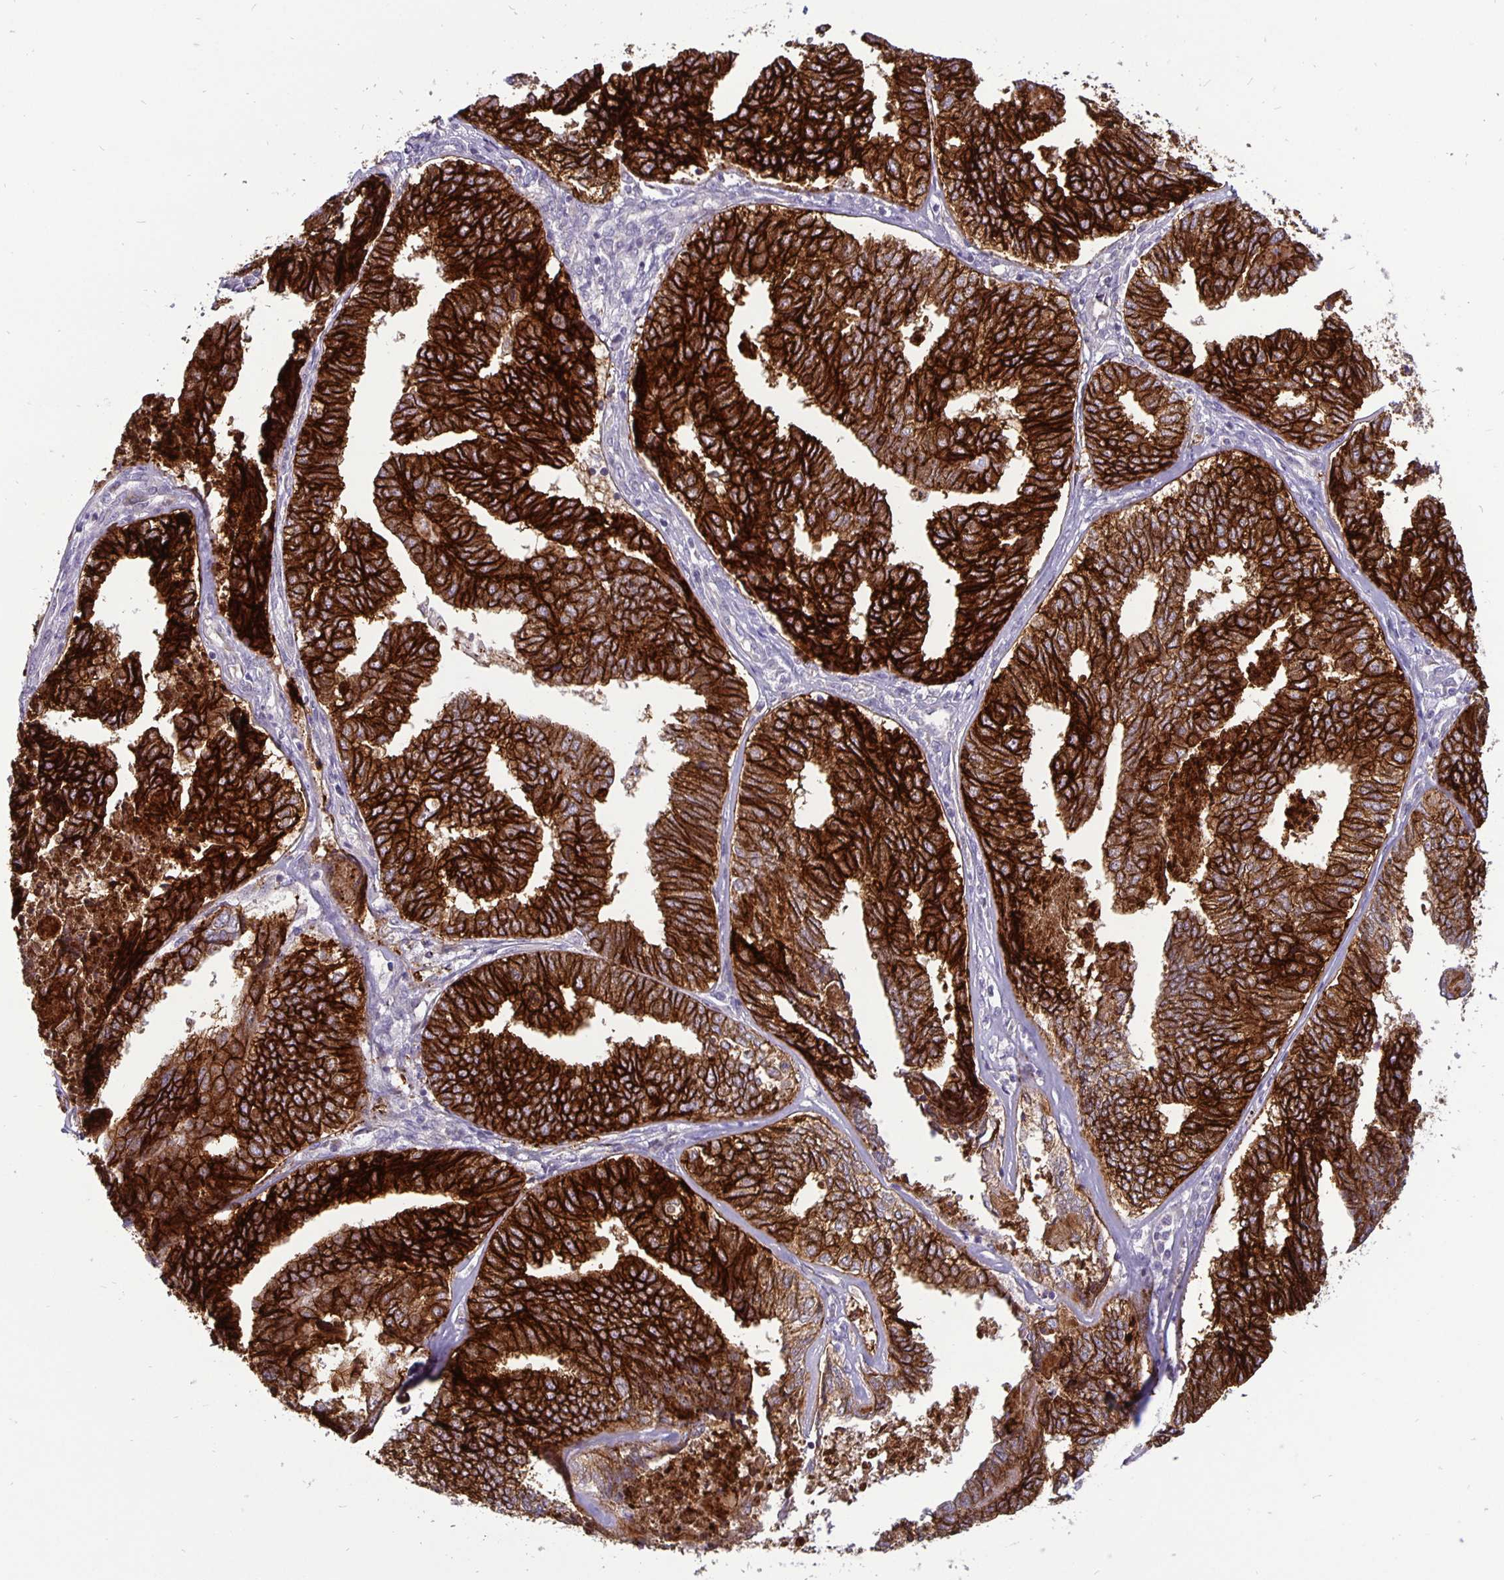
{"staining": {"intensity": "strong", "quantity": ">75%", "location": "cytoplasmic/membranous"}, "tissue": "endometrial cancer", "cell_type": "Tumor cells", "image_type": "cancer", "snomed": [{"axis": "morphology", "description": "Adenocarcinoma, NOS"}, {"axis": "topography", "description": "Endometrium"}], "caption": "Immunohistochemical staining of human adenocarcinoma (endometrial) reveals high levels of strong cytoplasmic/membranous positivity in approximately >75% of tumor cells. Nuclei are stained in blue.", "gene": "ERBB2", "patient": {"sex": "female", "age": 73}}